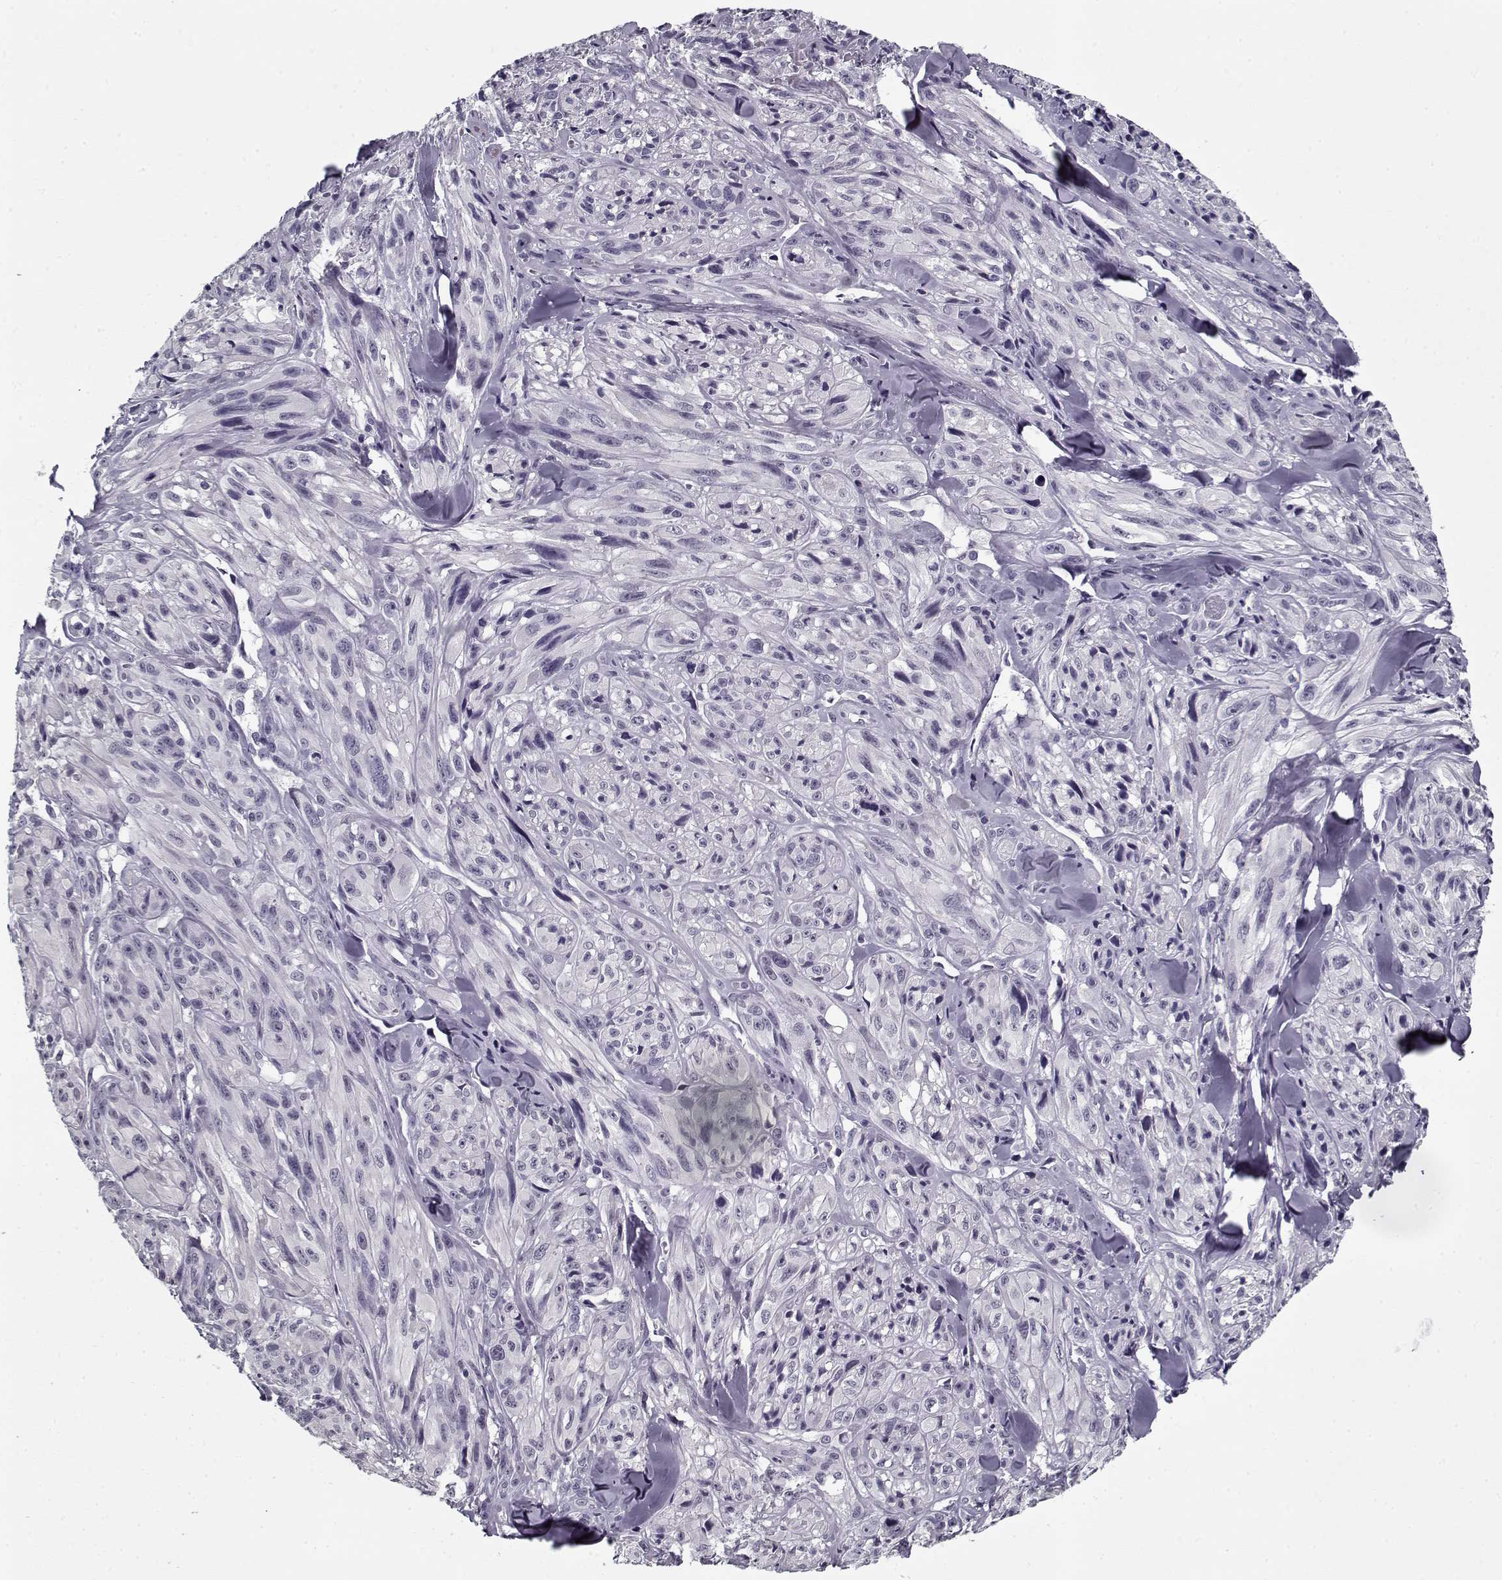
{"staining": {"intensity": "negative", "quantity": "none", "location": "none"}, "tissue": "melanoma", "cell_type": "Tumor cells", "image_type": "cancer", "snomed": [{"axis": "morphology", "description": "Malignant melanoma, NOS"}, {"axis": "topography", "description": "Skin"}], "caption": "Immunohistochemistry (IHC) of malignant melanoma demonstrates no positivity in tumor cells.", "gene": "RNF32", "patient": {"sex": "male", "age": 67}}